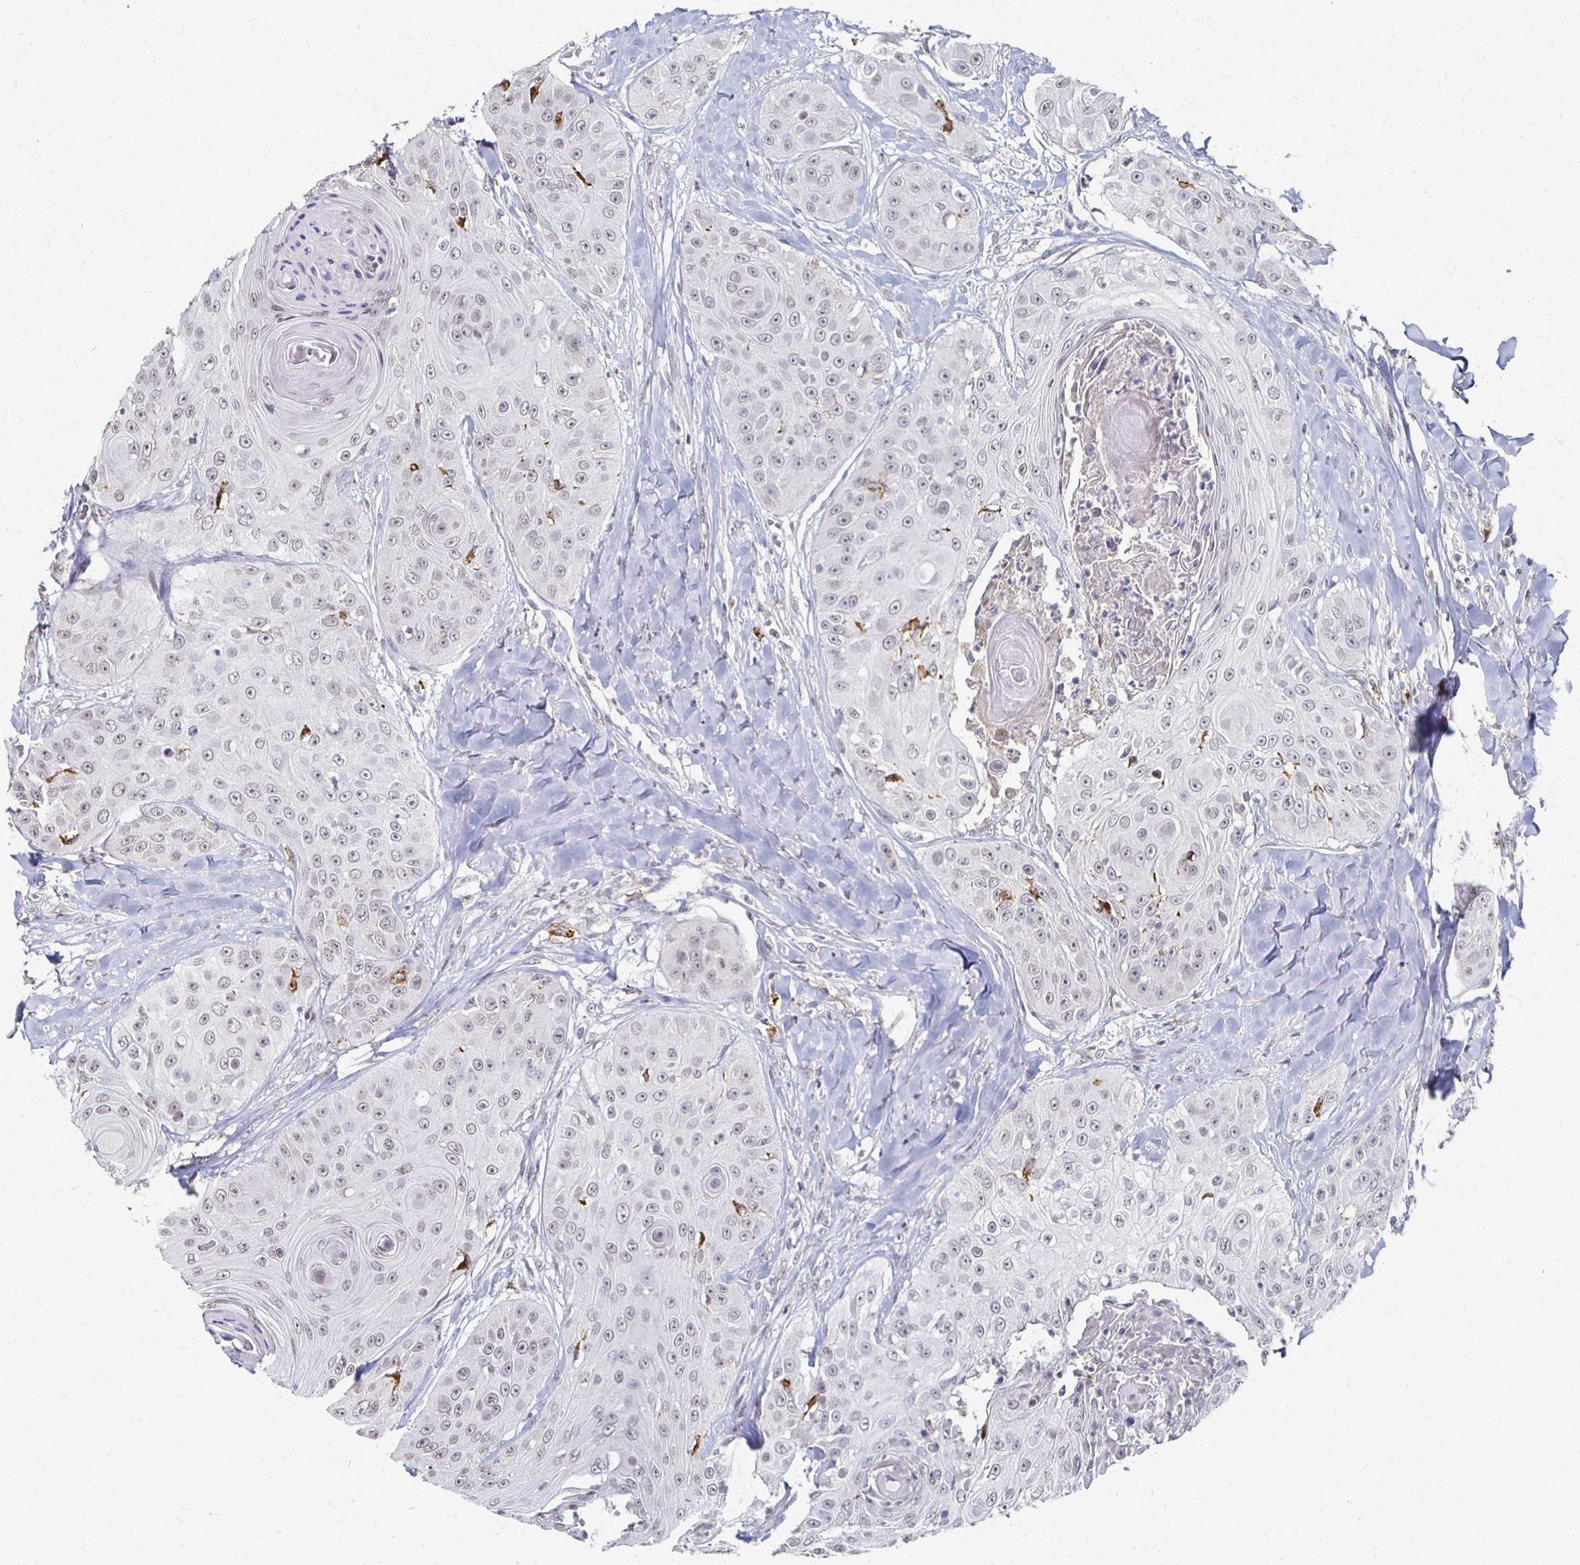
{"staining": {"intensity": "weak", "quantity": "<25%", "location": "nuclear"}, "tissue": "head and neck cancer", "cell_type": "Tumor cells", "image_type": "cancer", "snomed": [{"axis": "morphology", "description": "Squamous cell carcinoma, NOS"}, {"axis": "topography", "description": "Head-Neck"}], "caption": "Tumor cells are negative for brown protein staining in squamous cell carcinoma (head and neck).", "gene": "DAB1", "patient": {"sex": "male", "age": 83}}